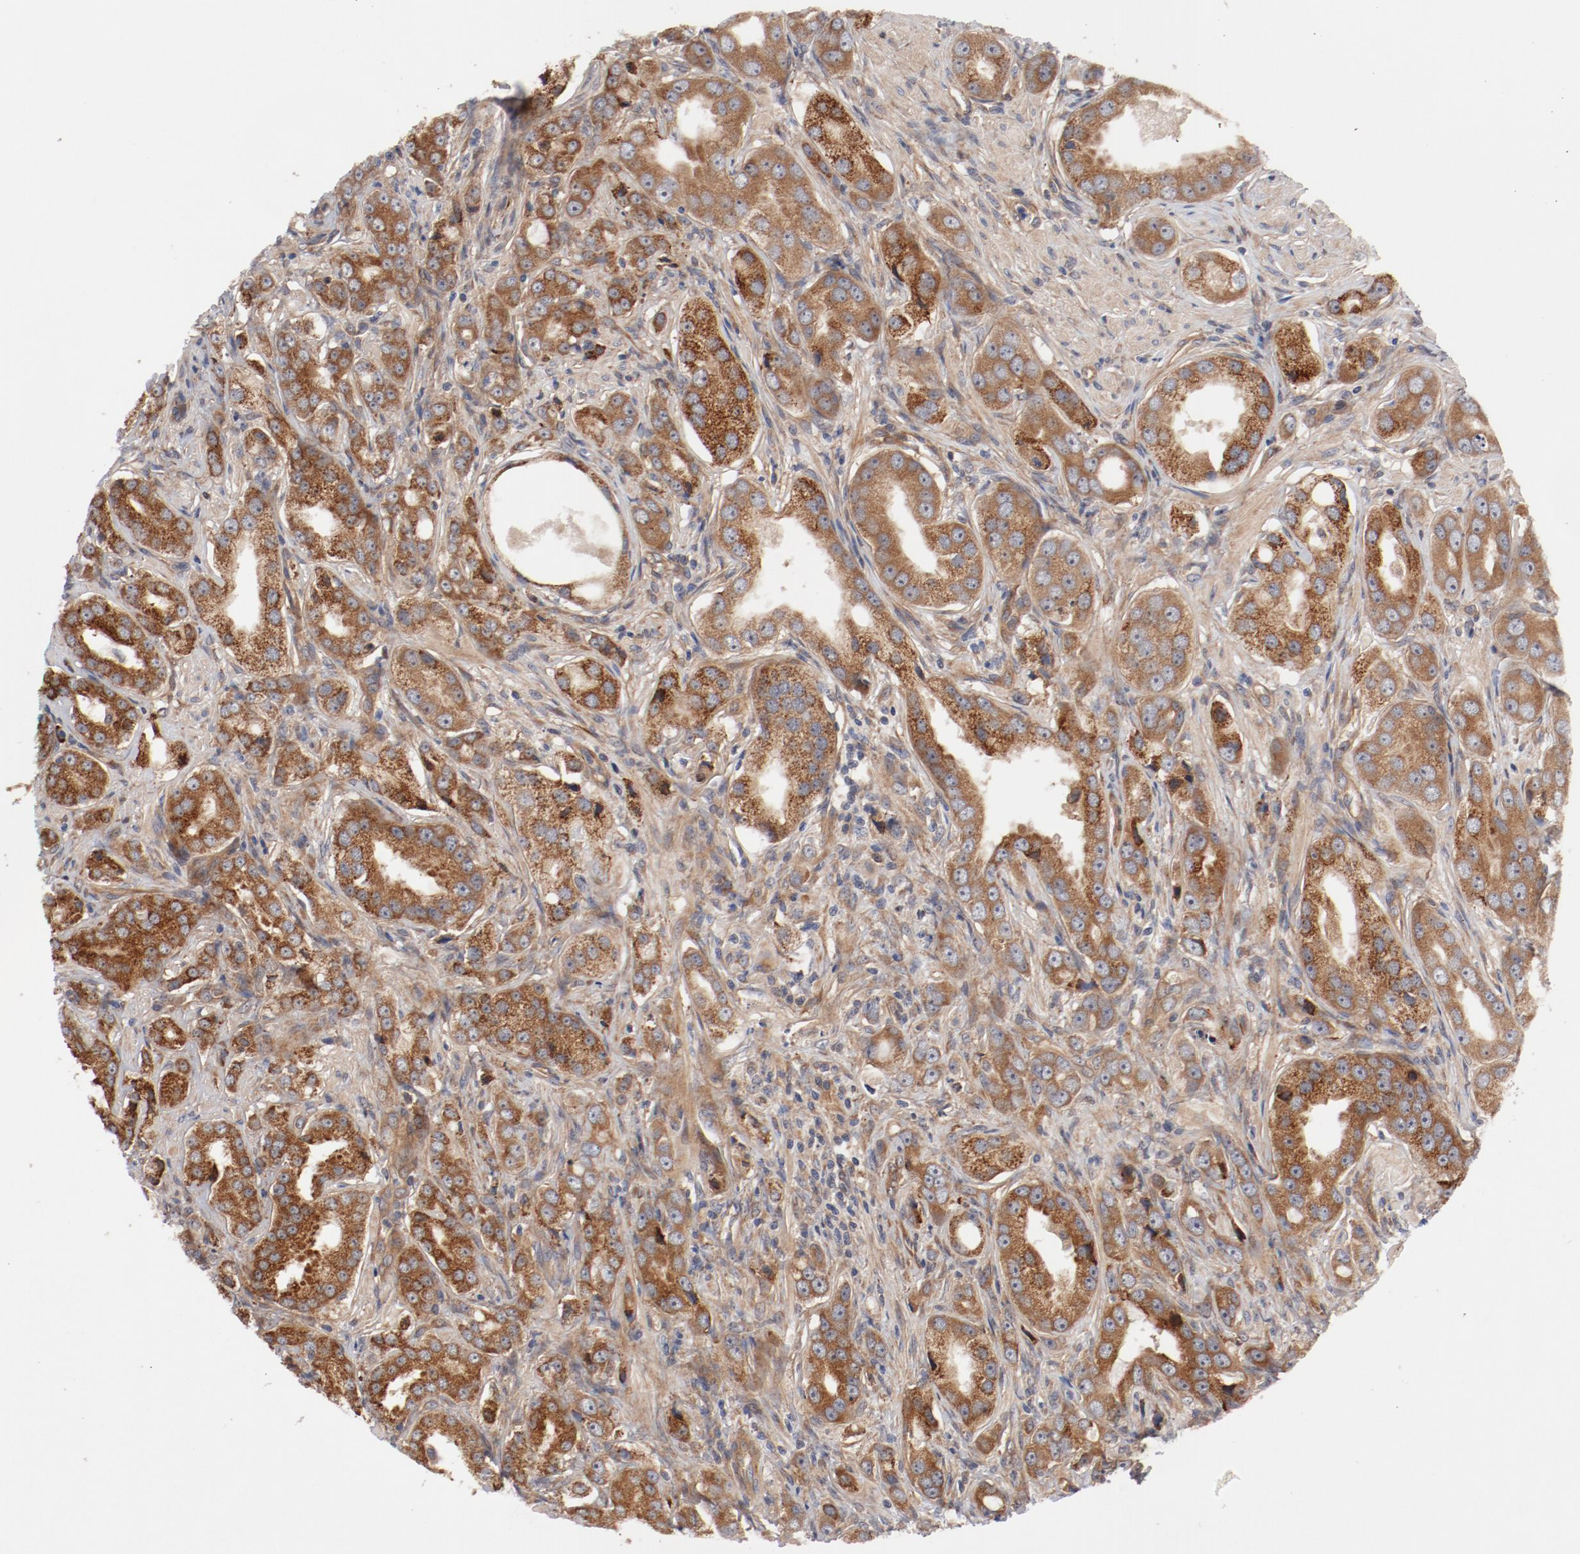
{"staining": {"intensity": "moderate", "quantity": ">75%", "location": "cytoplasmic/membranous"}, "tissue": "prostate cancer", "cell_type": "Tumor cells", "image_type": "cancer", "snomed": [{"axis": "morphology", "description": "Adenocarcinoma, Medium grade"}, {"axis": "topography", "description": "Prostate"}], "caption": "Prostate cancer stained with immunohistochemistry (IHC) reveals moderate cytoplasmic/membranous expression in approximately >75% of tumor cells.", "gene": "PITPNM2", "patient": {"sex": "male", "age": 53}}